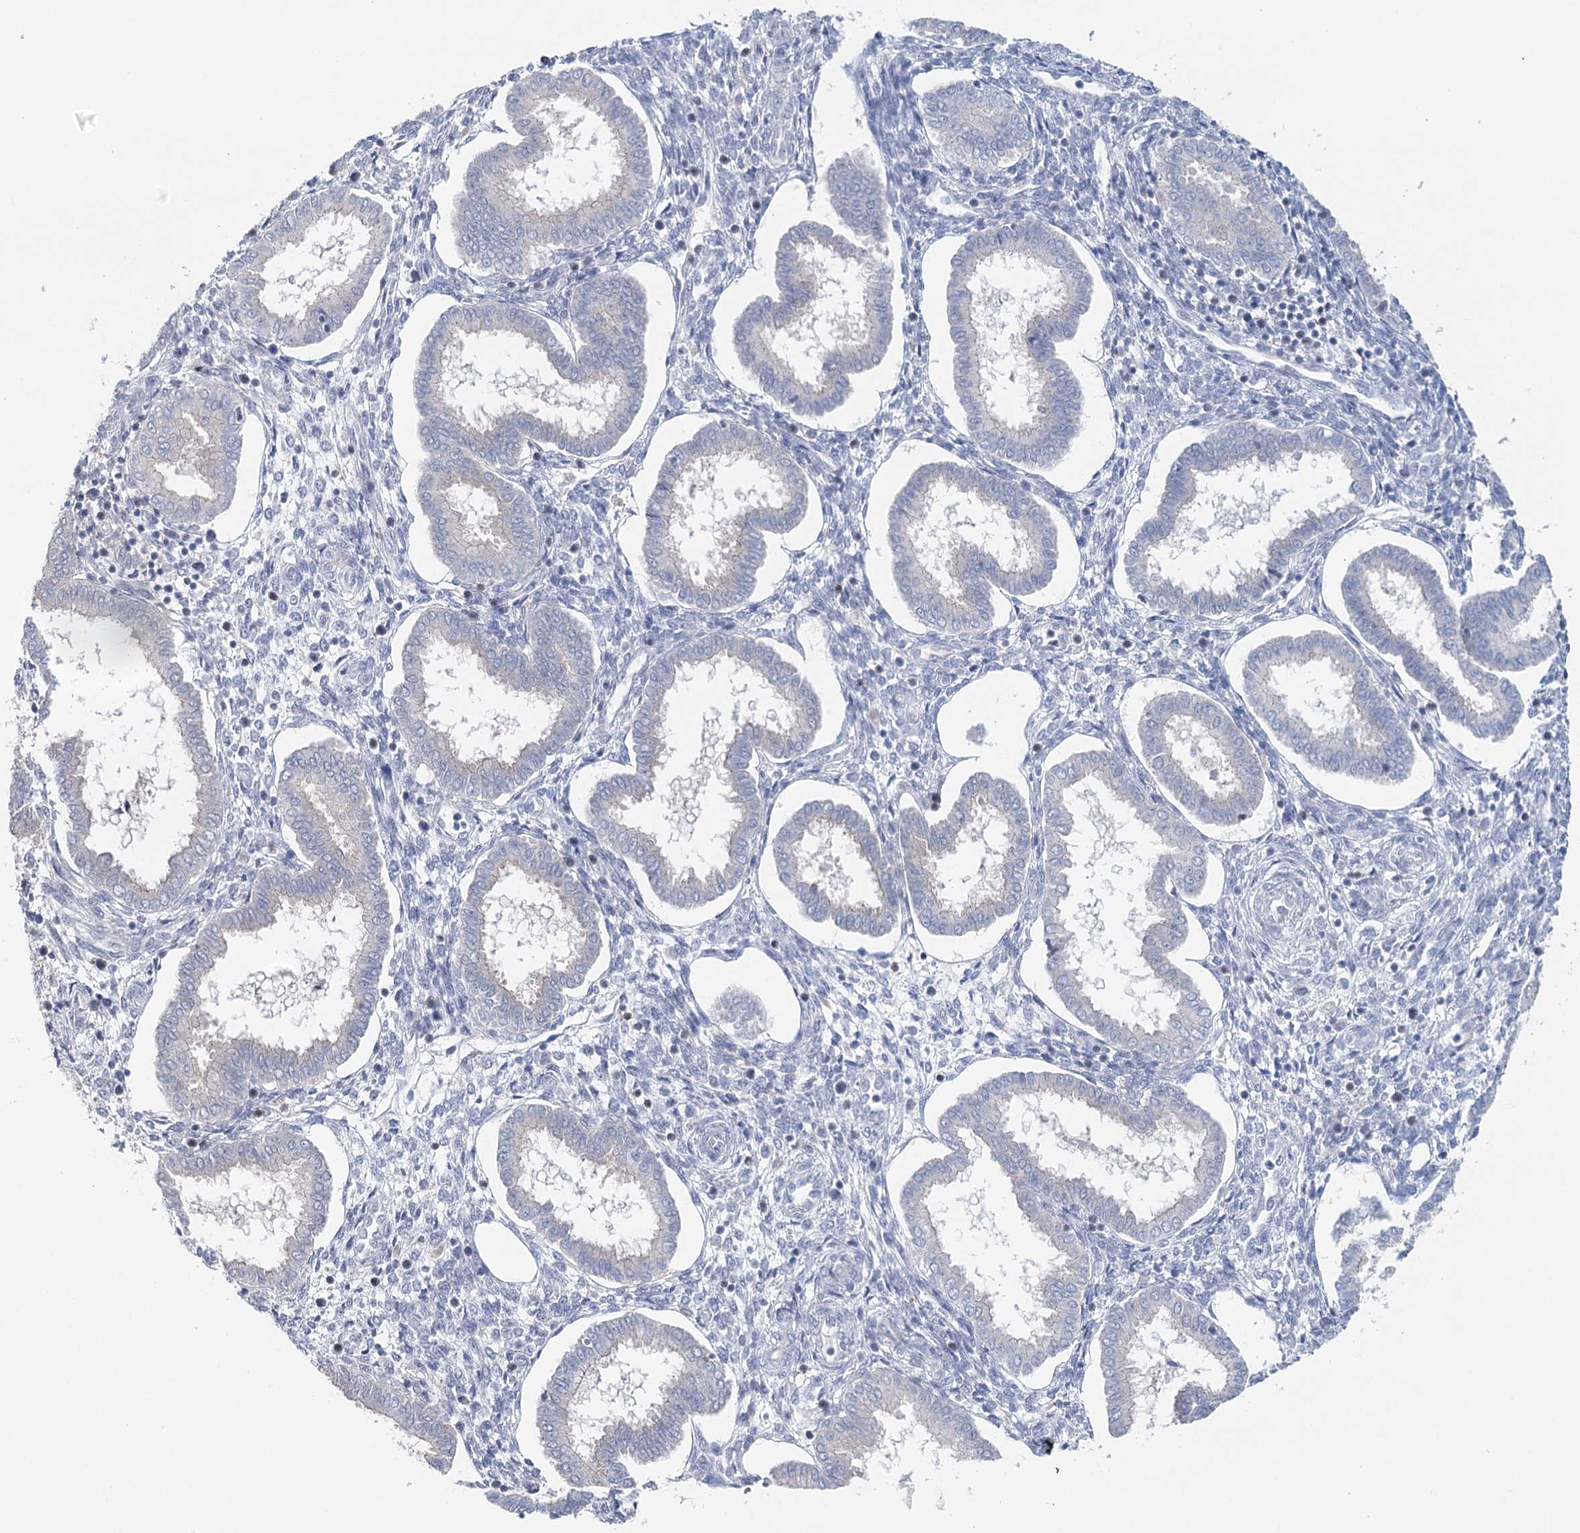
{"staining": {"intensity": "negative", "quantity": "none", "location": "none"}, "tissue": "endometrium", "cell_type": "Cells in endometrial stroma", "image_type": "normal", "snomed": [{"axis": "morphology", "description": "Normal tissue, NOS"}, {"axis": "topography", "description": "Endometrium"}], "caption": "DAB (3,3'-diaminobenzidine) immunohistochemical staining of benign human endometrium exhibits no significant positivity in cells in endometrial stroma. Nuclei are stained in blue.", "gene": "DAPK1", "patient": {"sex": "female", "age": 24}}